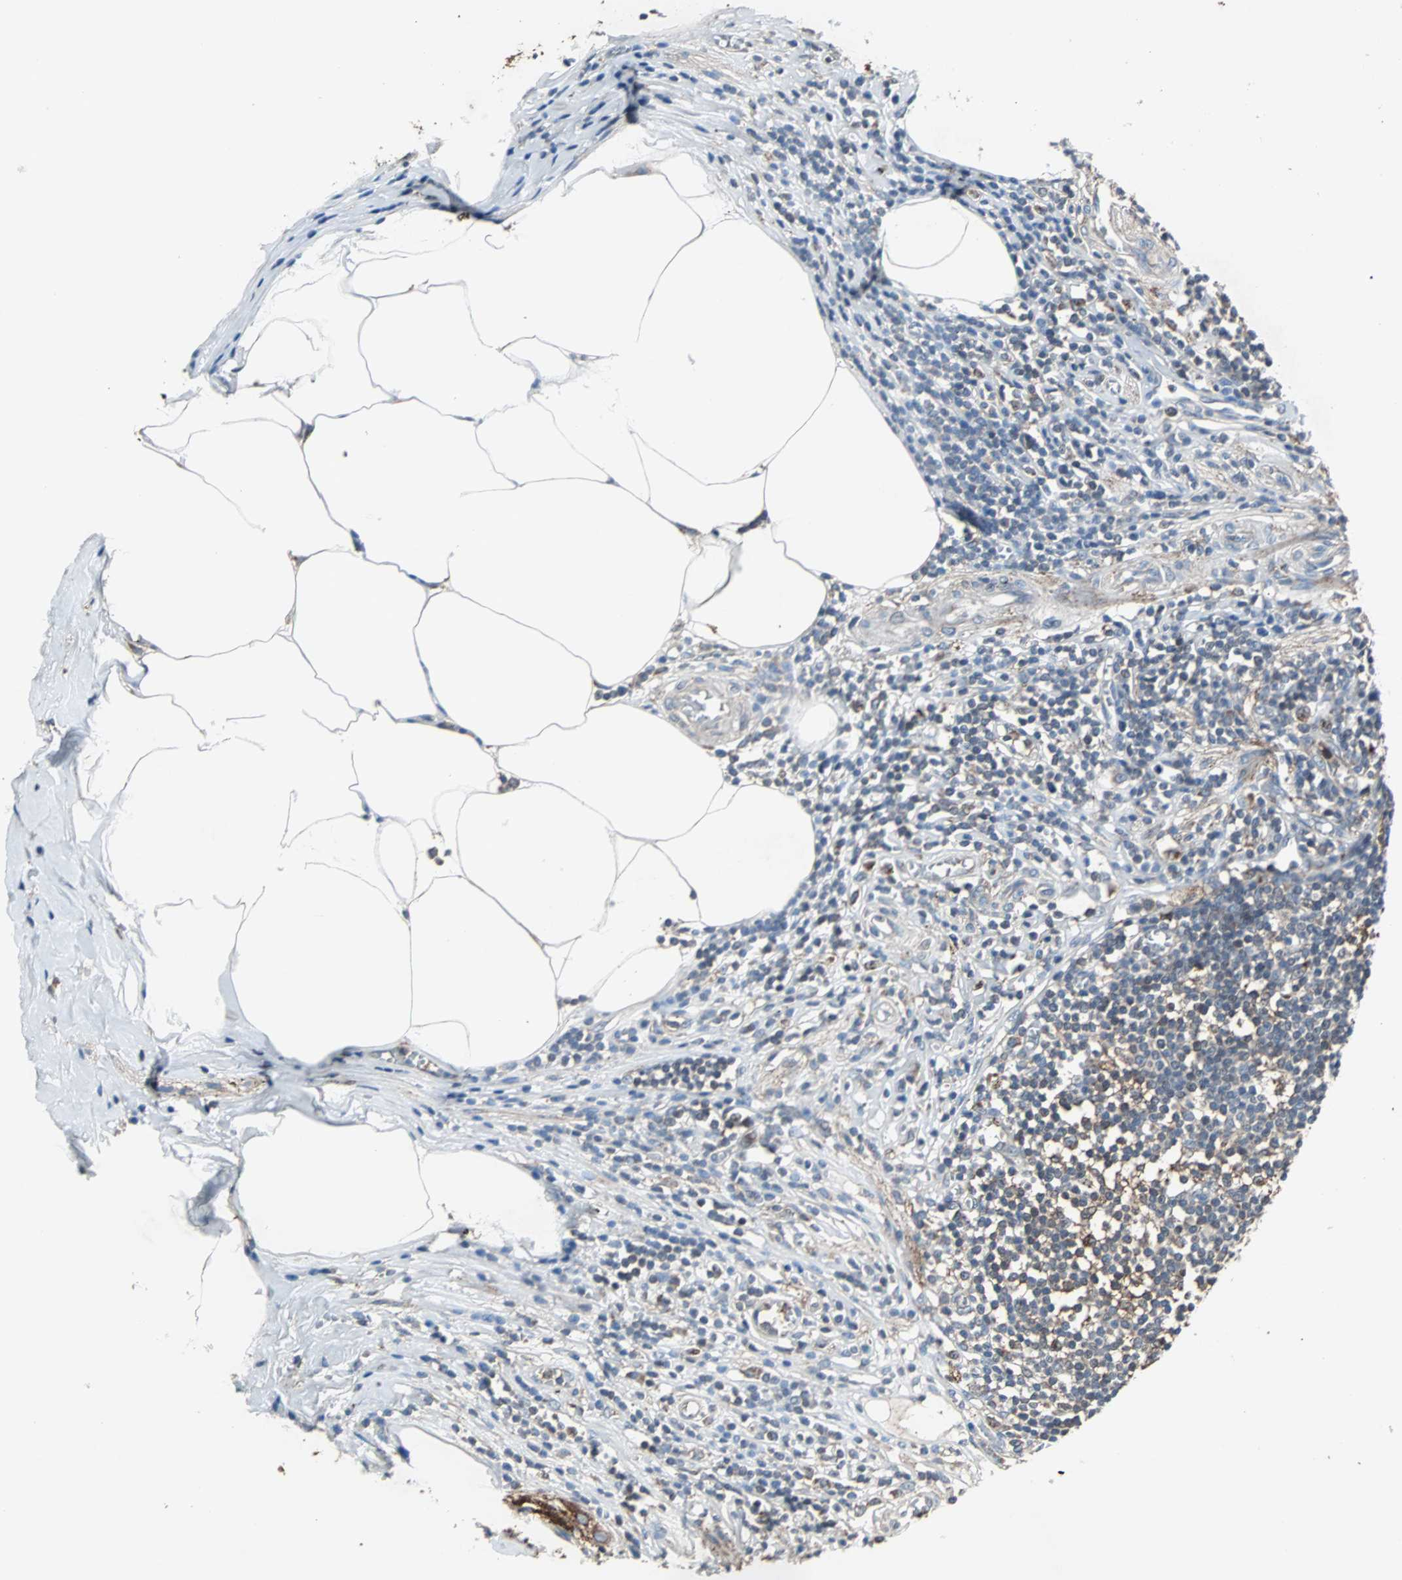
{"staining": {"intensity": "weak", "quantity": ">75%", "location": "cytoplasmic/membranous"}, "tissue": "appendix", "cell_type": "Glandular cells", "image_type": "normal", "snomed": [{"axis": "morphology", "description": "Normal tissue, NOS"}, {"axis": "morphology", "description": "Inflammation, NOS"}, {"axis": "topography", "description": "Appendix"}], "caption": "Appendix was stained to show a protein in brown. There is low levels of weak cytoplasmic/membranous staining in approximately >75% of glandular cells.", "gene": "SOS1", "patient": {"sex": "male", "age": 46}}